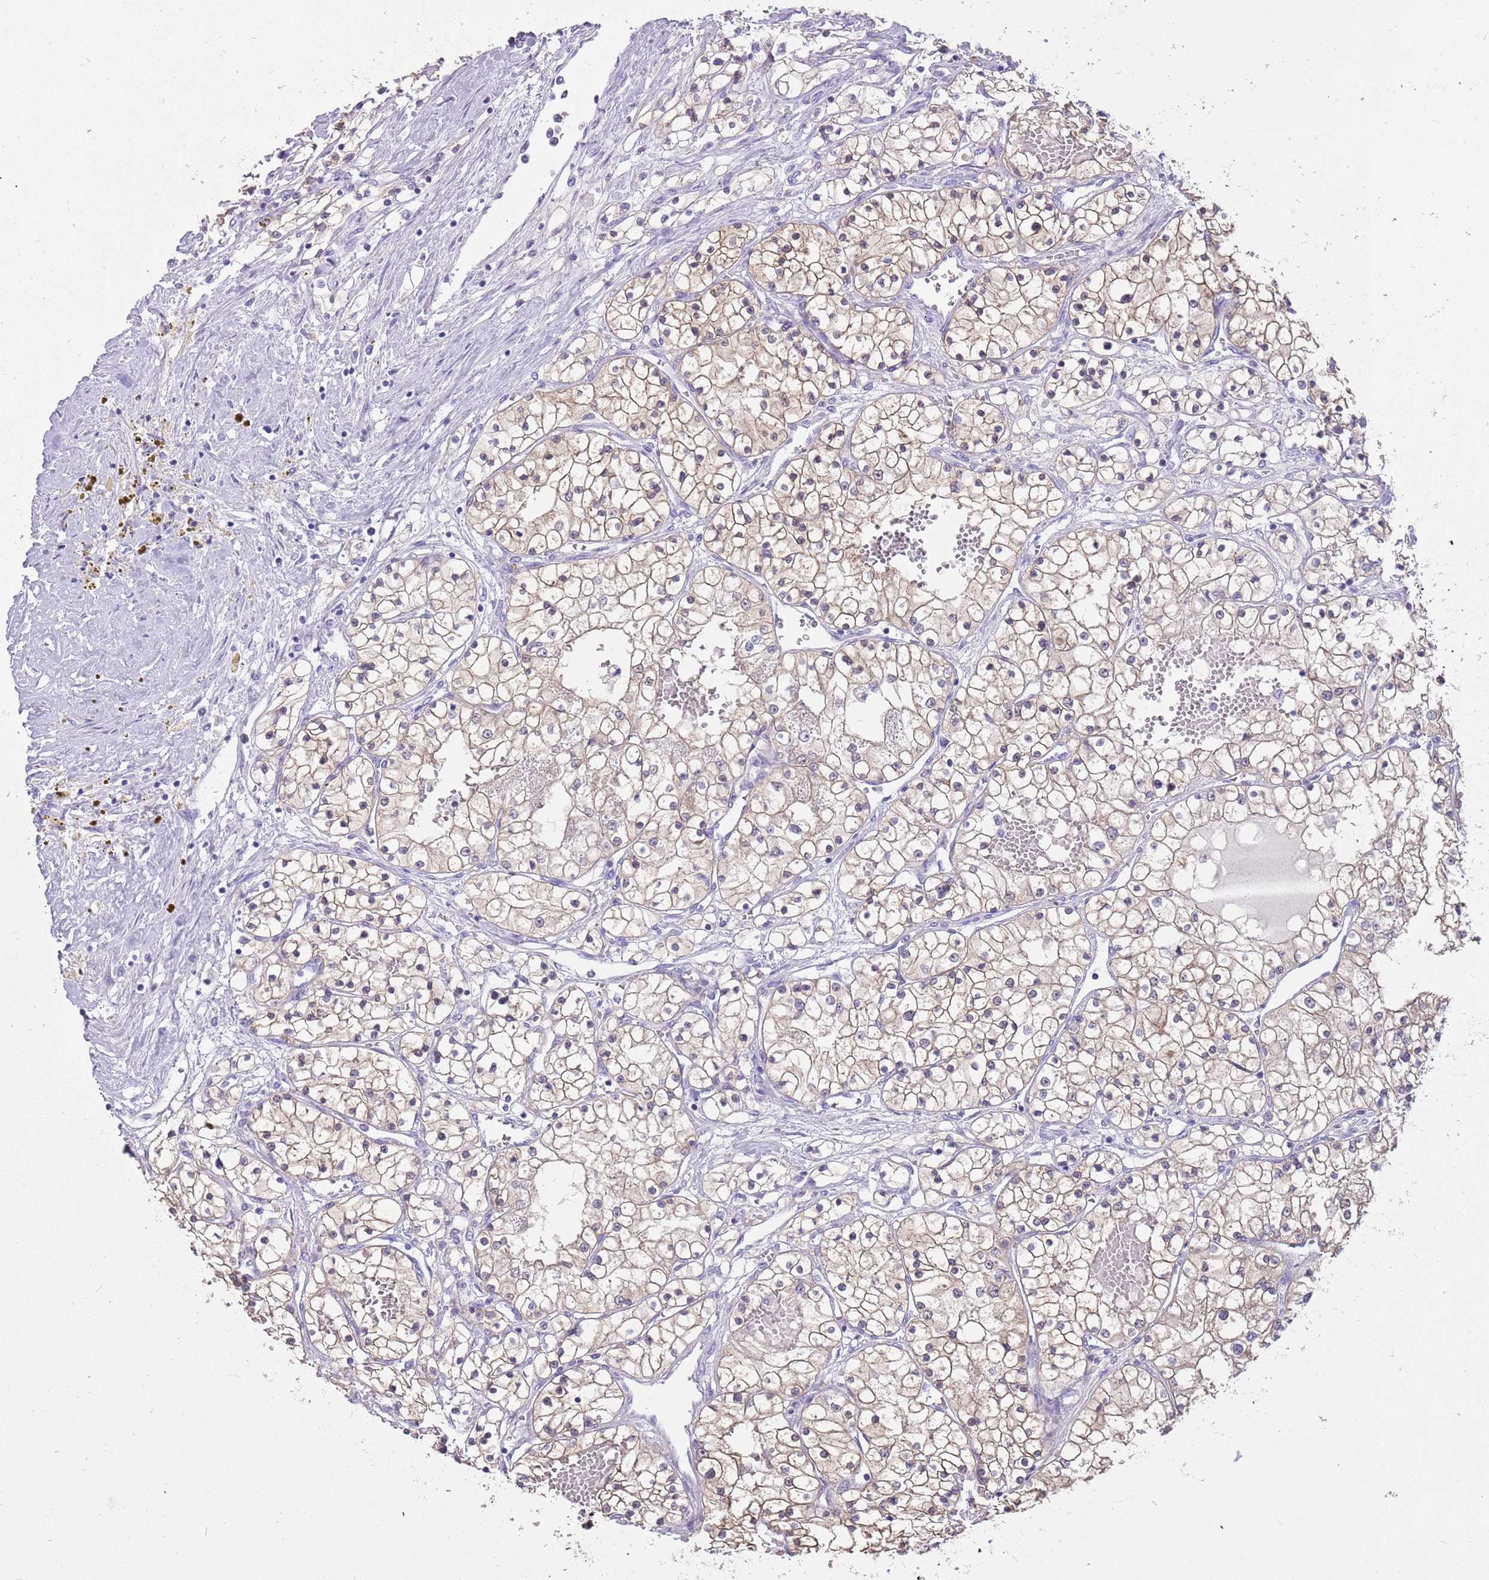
{"staining": {"intensity": "moderate", "quantity": ">75%", "location": "cytoplasmic/membranous"}, "tissue": "renal cancer", "cell_type": "Tumor cells", "image_type": "cancer", "snomed": [{"axis": "morphology", "description": "Normal tissue, NOS"}, {"axis": "morphology", "description": "Adenocarcinoma, NOS"}, {"axis": "topography", "description": "Kidney"}], "caption": "IHC histopathology image of human renal cancer stained for a protein (brown), which demonstrates medium levels of moderate cytoplasmic/membranous staining in about >75% of tumor cells.", "gene": "NBPF3", "patient": {"sex": "male", "age": 68}}